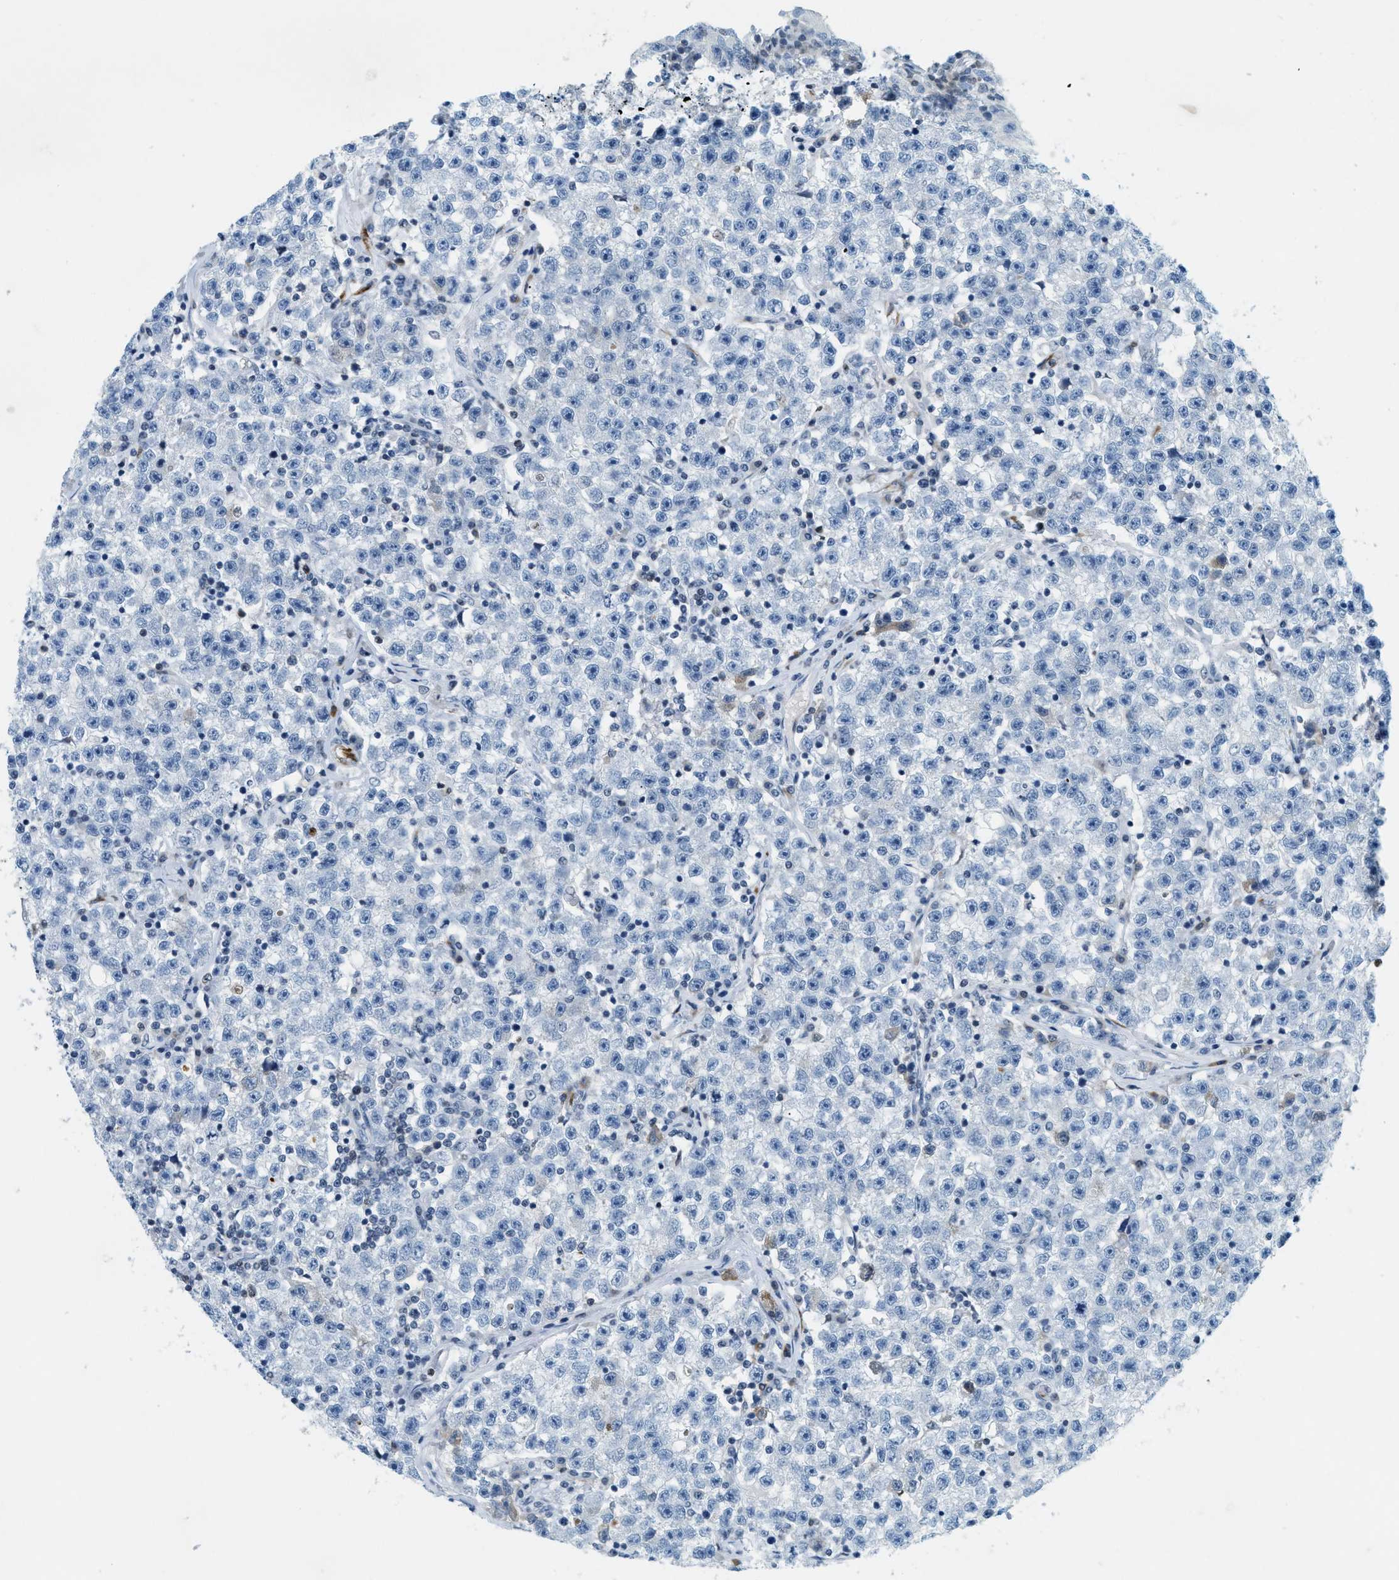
{"staining": {"intensity": "negative", "quantity": "none", "location": "none"}, "tissue": "testis cancer", "cell_type": "Tumor cells", "image_type": "cancer", "snomed": [{"axis": "morphology", "description": "Seminoma, NOS"}, {"axis": "topography", "description": "Testis"}], "caption": "A histopathology image of human testis cancer is negative for staining in tumor cells. (Brightfield microscopy of DAB immunohistochemistry at high magnification).", "gene": "UVRAG", "patient": {"sex": "male", "age": 22}}